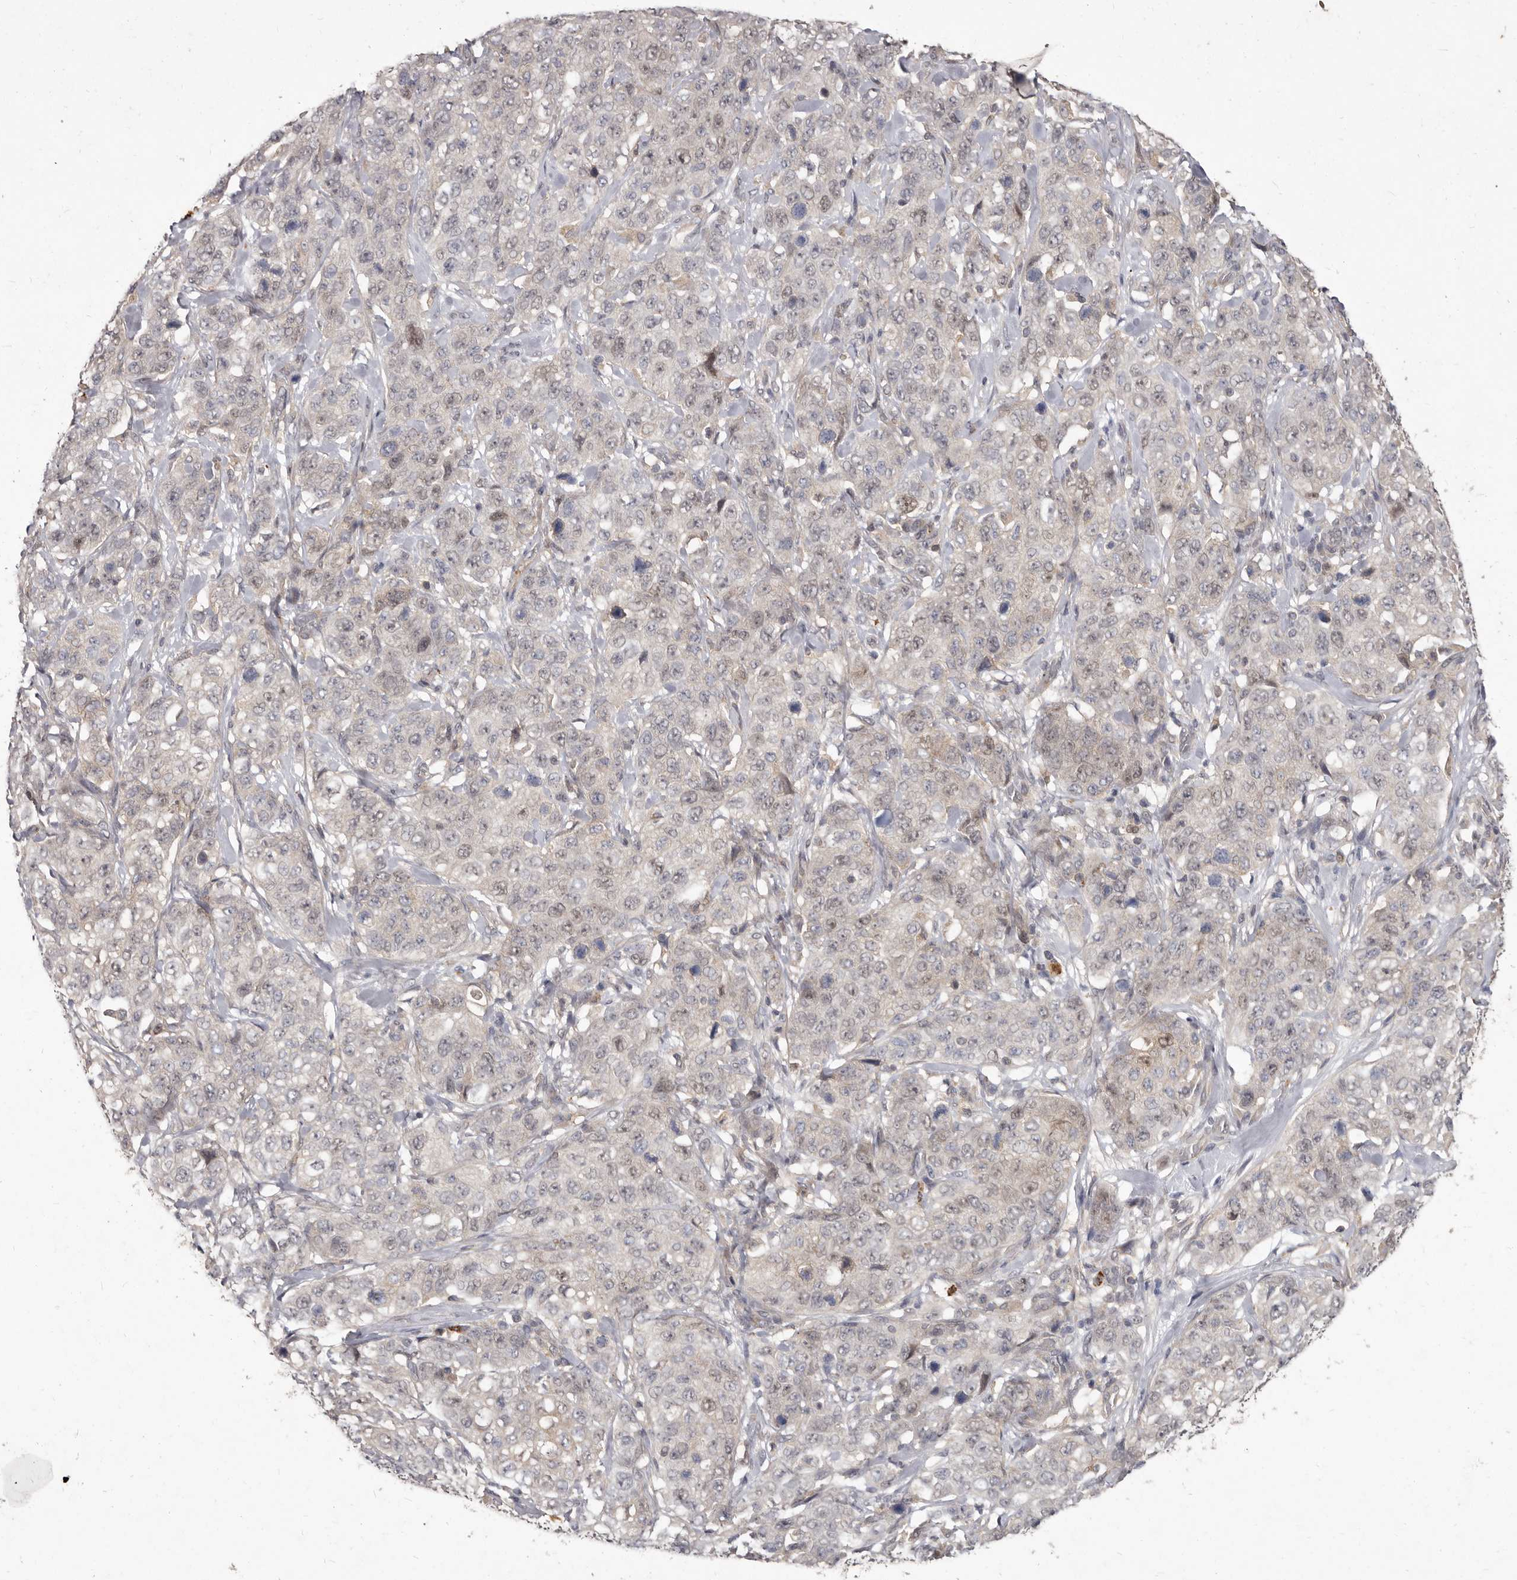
{"staining": {"intensity": "weak", "quantity": "<25%", "location": "nuclear"}, "tissue": "stomach cancer", "cell_type": "Tumor cells", "image_type": "cancer", "snomed": [{"axis": "morphology", "description": "Adenocarcinoma, NOS"}, {"axis": "topography", "description": "Stomach"}], "caption": "There is no significant expression in tumor cells of stomach cancer (adenocarcinoma).", "gene": "ACLY", "patient": {"sex": "male", "age": 48}}